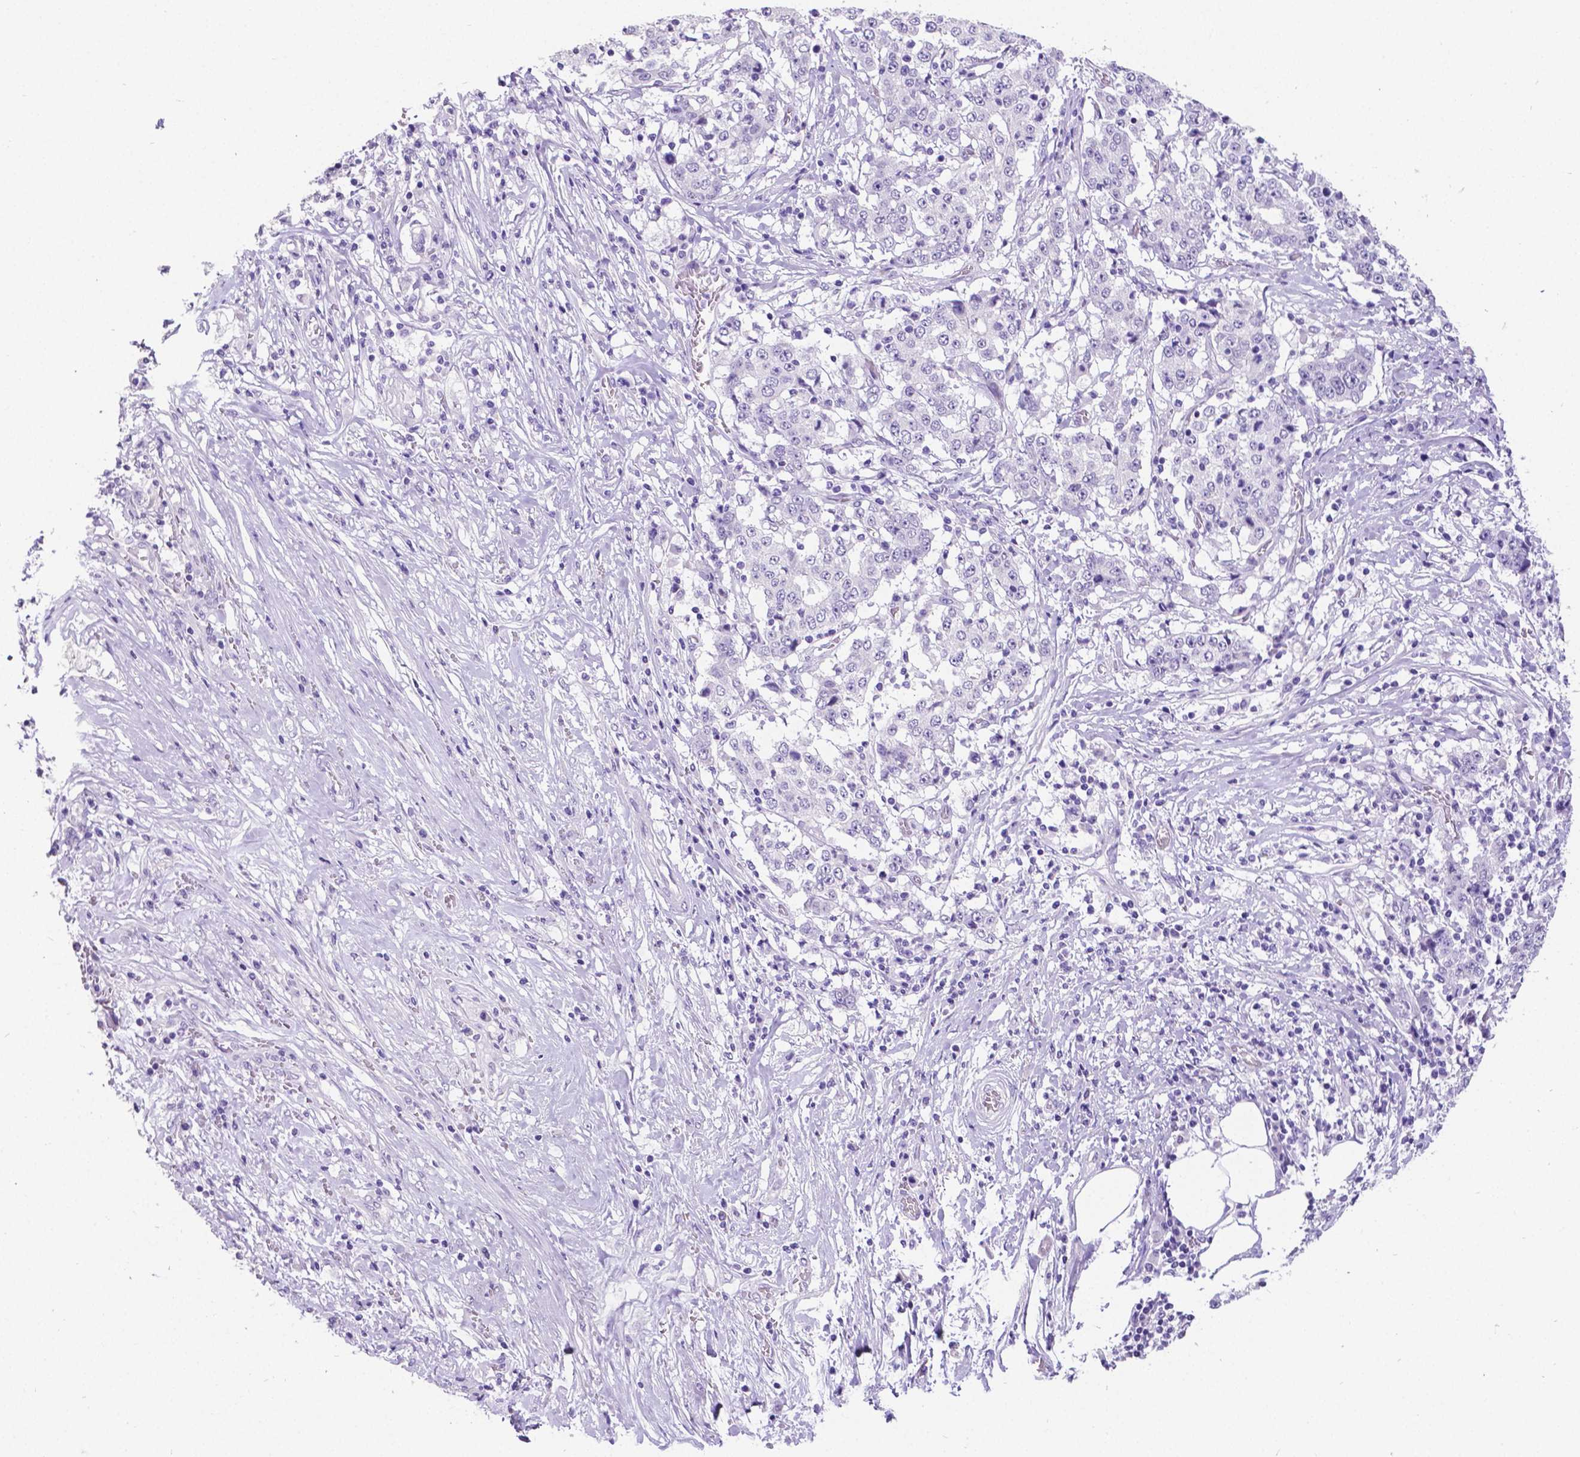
{"staining": {"intensity": "negative", "quantity": "none", "location": "none"}, "tissue": "stomach cancer", "cell_type": "Tumor cells", "image_type": "cancer", "snomed": [{"axis": "morphology", "description": "Adenocarcinoma, NOS"}, {"axis": "topography", "description": "Stomach"}], "caption": "DAB (3,3'-diaminobenzidine) immunohistochemical staining of stomach cancer demonstrates no significant positivity in tumor cells. (IHC, brightfield microscopy, high magnification).", "gene": "SATB2", "patient": {"sex": "male", "age": 59}}